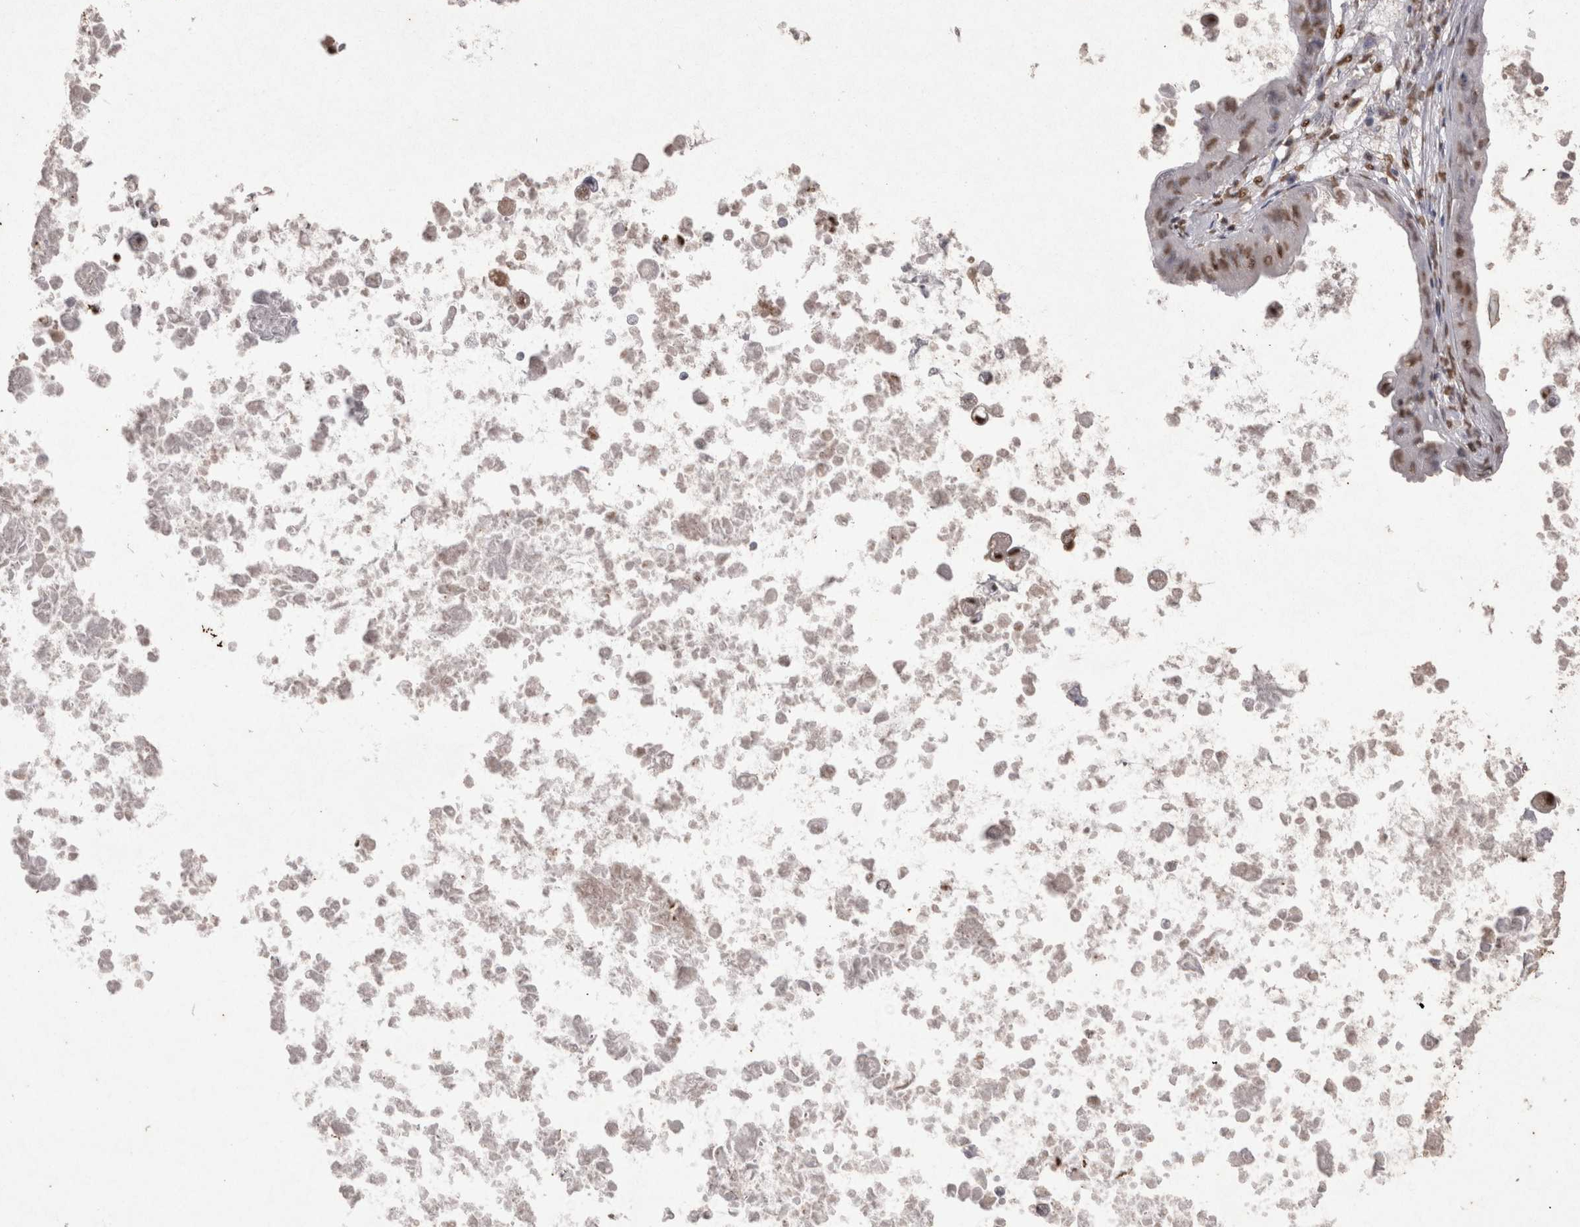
{"staining": {"intensity": "moderate", "quantity": "25%-75%", "location": "nuclear"}, "tissue": "ovarian cancer", "cell_type": "Tumor cells", "image_type": "cancer", "snomed": [{"axis": "morphology", "description": "Cystadenocarcinoma, mucinous, NOS"}, {"axis": "topography", "description": "Ovary"}], "caption": "Ovarian cancer (mucinous cystadenocarcinoma) stained with DAB (3,3'-diaminobenzidine) IHC displays medium levels of moderate nuclear positivity in approximately 25%-75% of tumor cells. (IHC, brightfield microscopy, high magnification).", "gene": "POU5F1", "patient": {"sex": "female", "age": 37}}